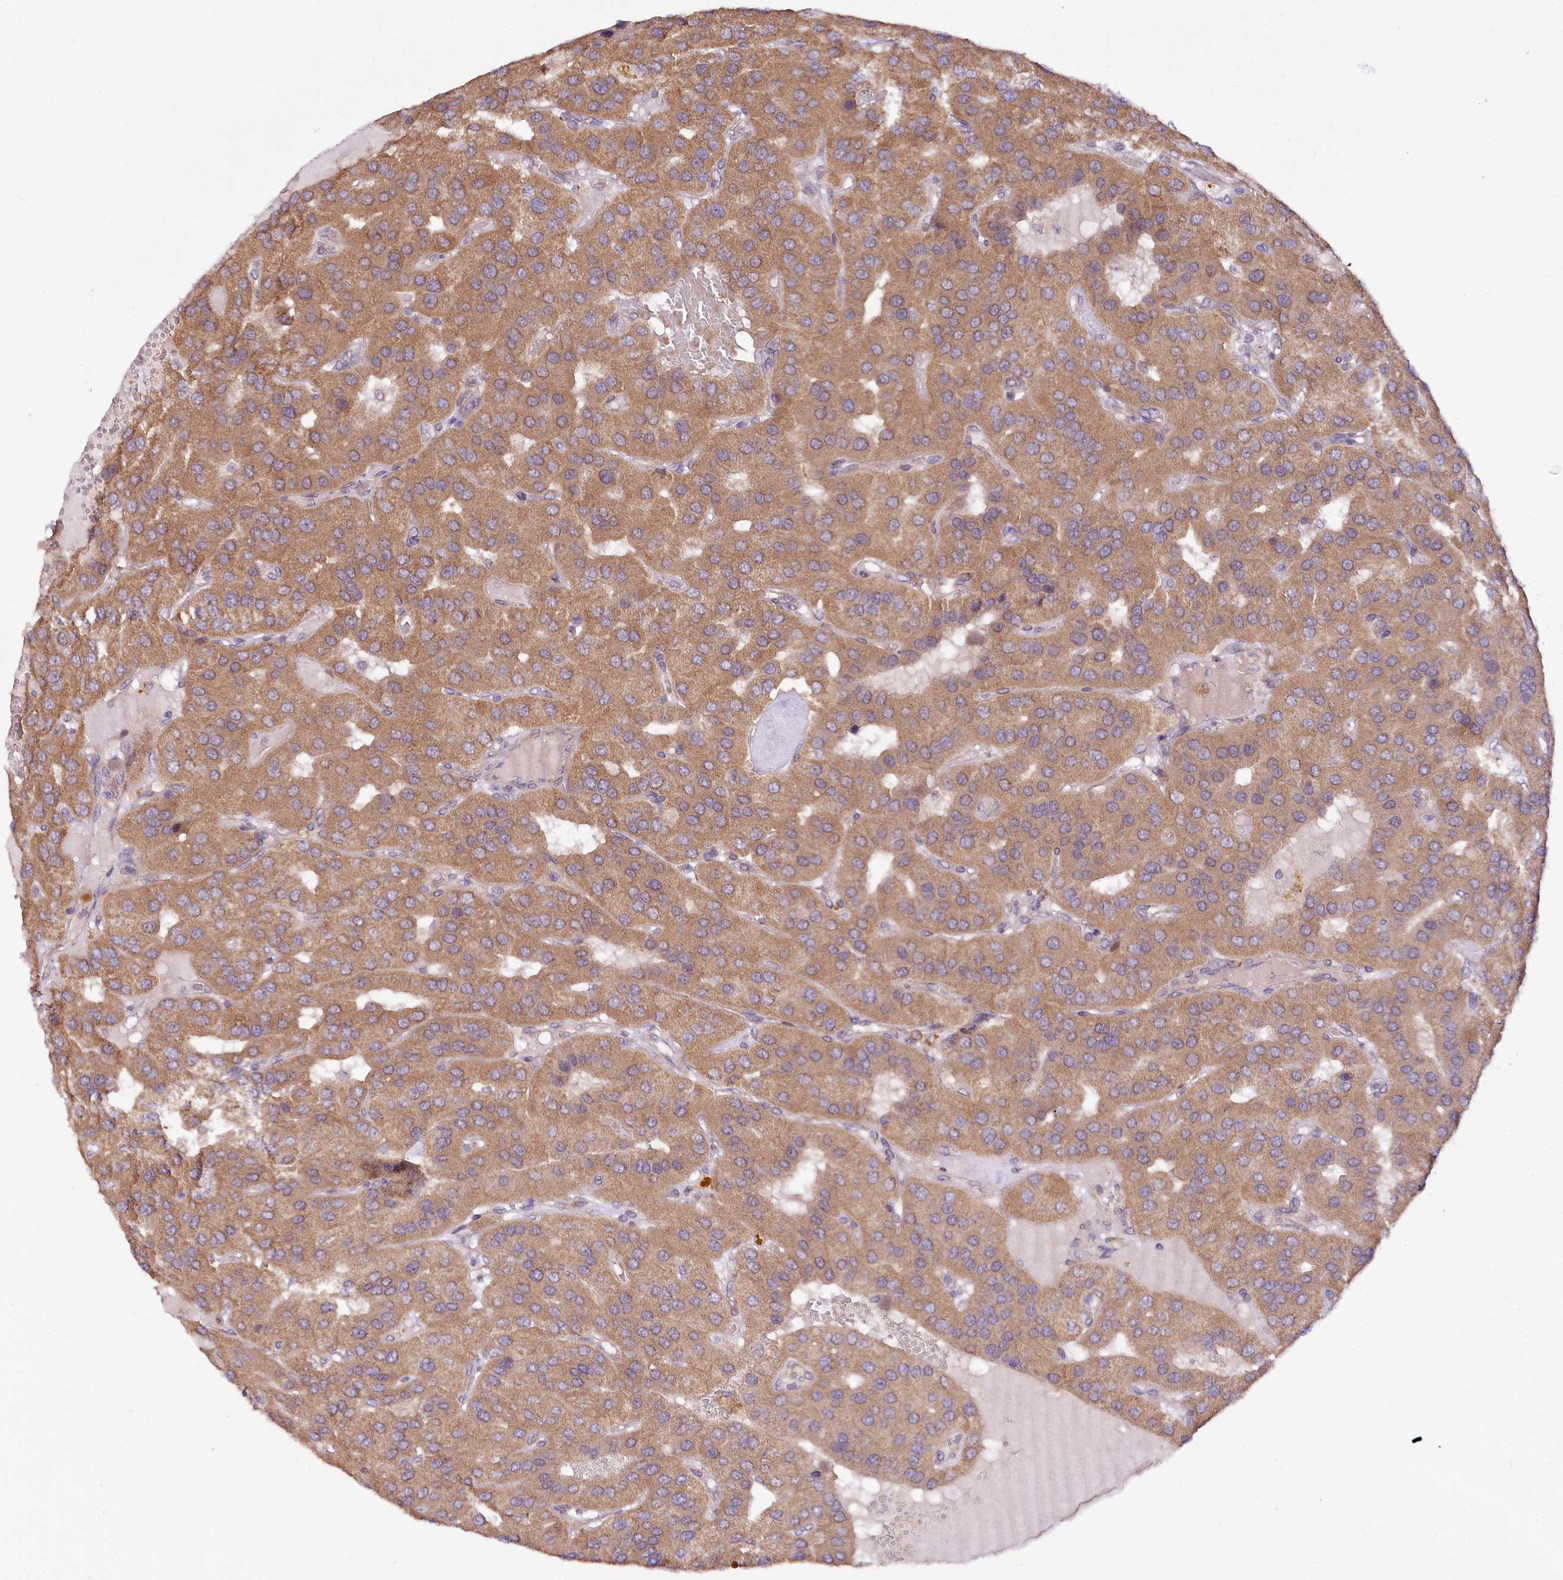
{"staining": {"intensity": "moderate", "quantity": ">75%", "location": "cytoplasmic/membranous"}, "tissue": "parathyroid gland", "cell_type": "Glandular cells", "image_type": "normal", "snomed": [{"axis": "morphology", "description": "Normal tissue, NOS"}, {"axis": "morphology", "description": "Adenoma, NOS"}, {"axis": "topography", "description": "Parathyroid gland"}], "caption": "IHC (DAB (3,3'-diaminobenzidine)) staining of benign parathyroid gland displays moderate cytoplasmic/membranous protein positivity in about >75% of glandular cells.", "gene": "PHLDB1", "patient": {"sex": "female", "age": 86}}